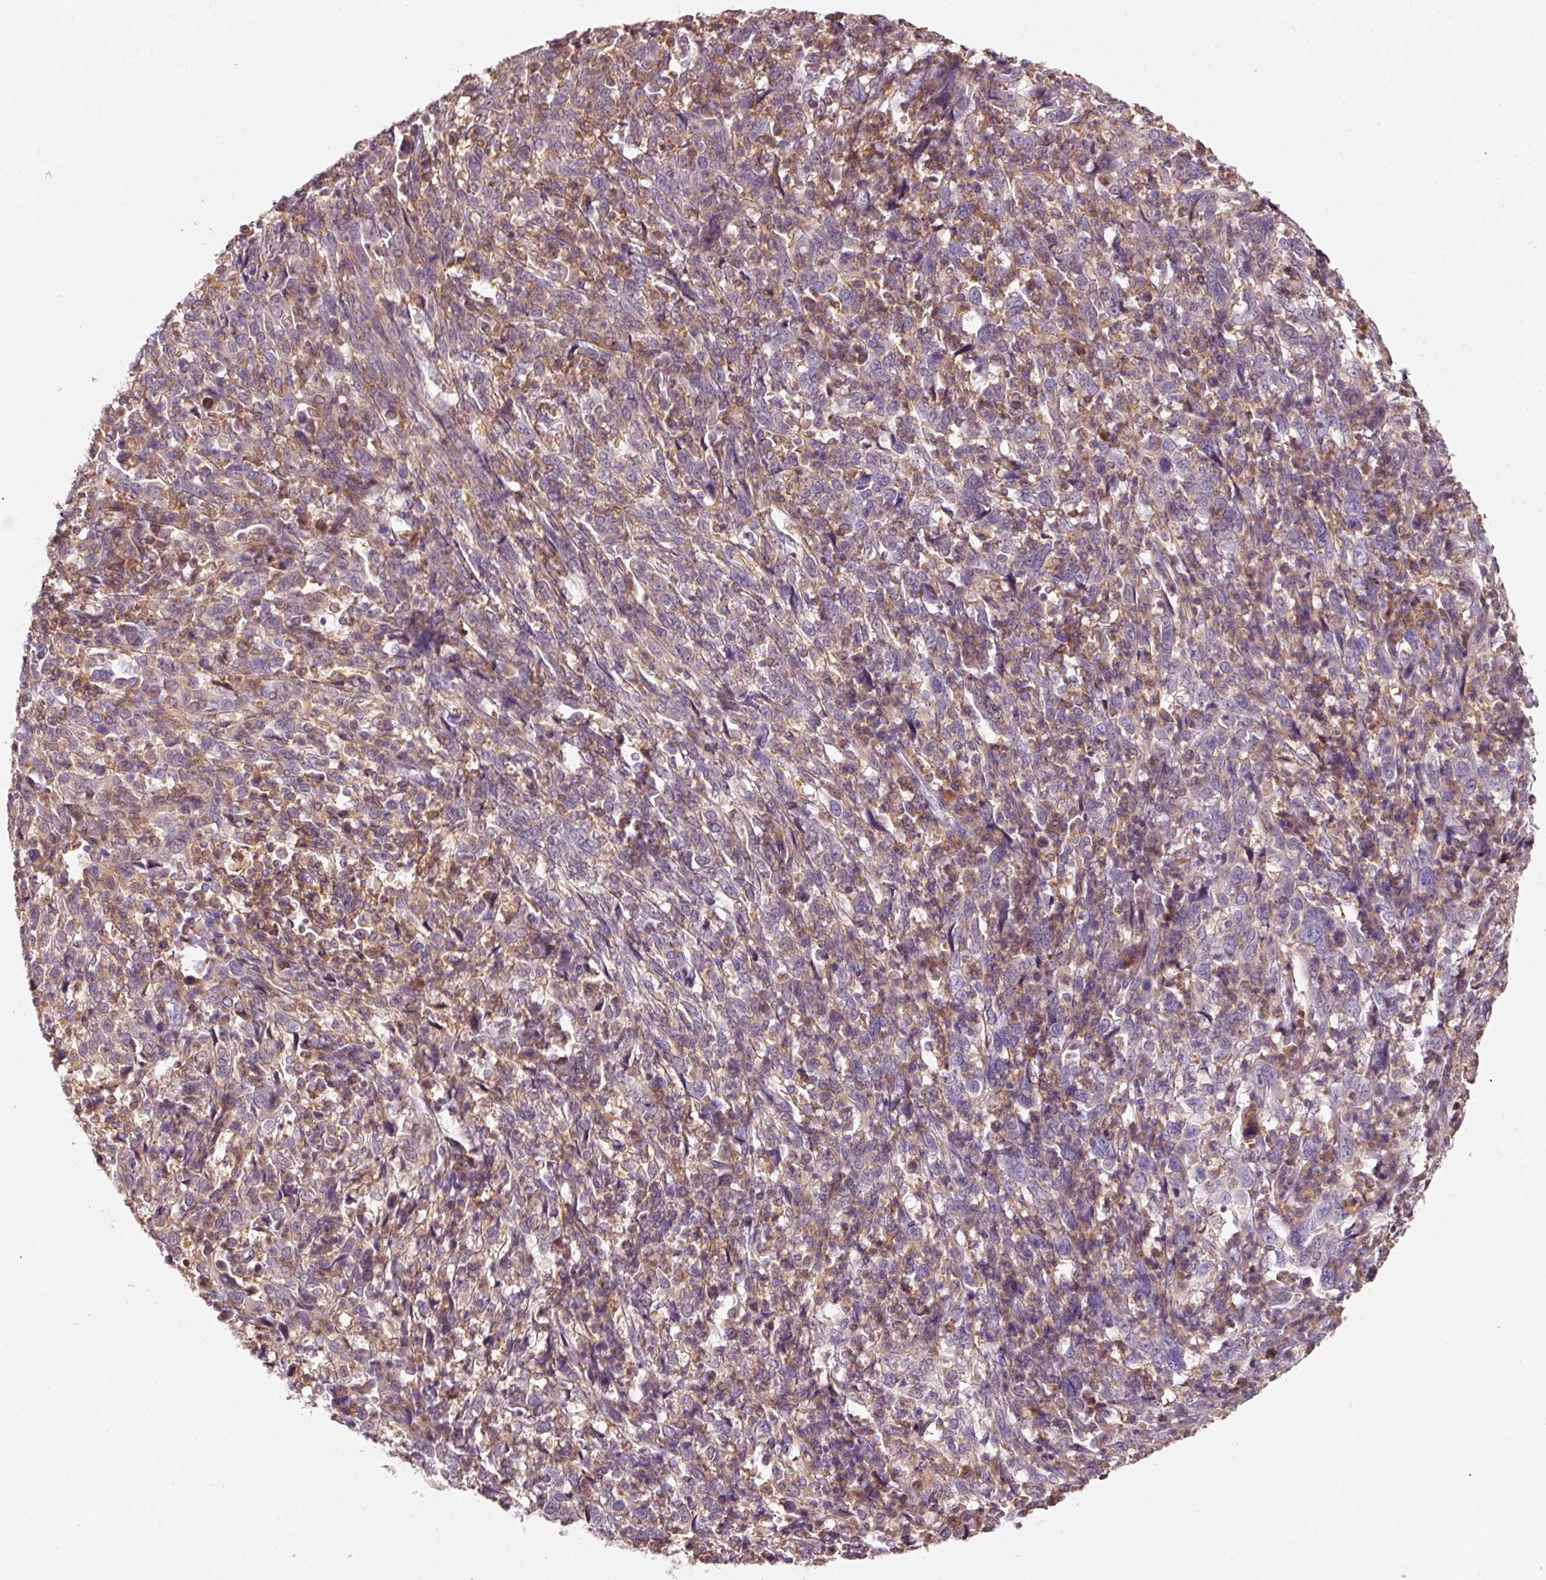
{"staining": {"intensity": "negative", "quantity": "none", "location": "none"}, "tissue": "cervical cancer", "cell_type": "Tumor cells", "image_type": "cancer", "snomed": [{"axis": "morphology", "description": "Squamous cell carcinoma, NOS"}, {"axis": "topography", "description": "Cervix"}], "caption": "Tumor cells are negative for protein expression in human squamous cell carcinoma (cervical).", "gene": "IQGAP2", "patient": {"sex": "female", "age": 46}}